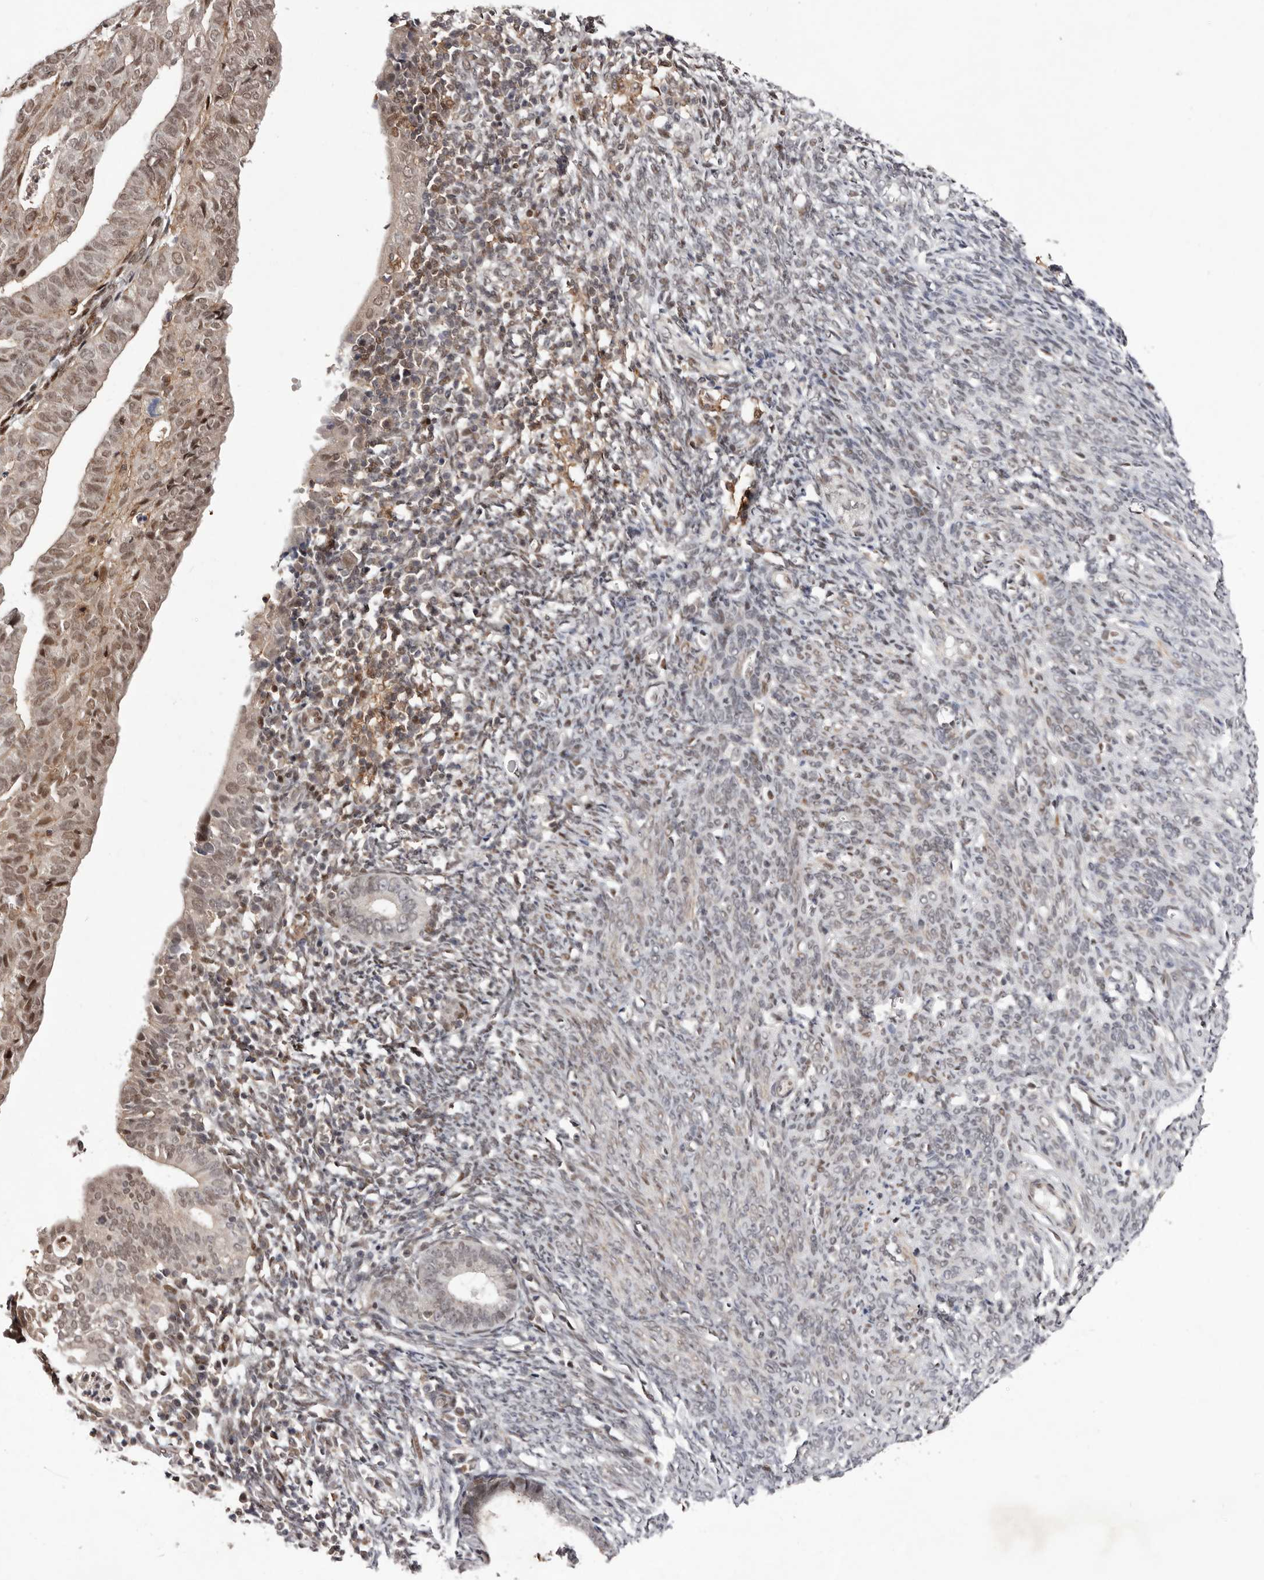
{"staining": {"intensity": "moderate", "quantity": ">75%", "location": "nuclear"}, "tissue": "endometrial cancer", "cell_type": "Tumor cells", "image_type": "cancer", "snomed": [{"axis": "morphology", "description": "Adenocarcinoma, NOS"}, {"axis": "topography", "description": "Uterus"}], "caption": "Protein expression analysis of human adenocarcinoma (endometrial) reveals moderate nuclear expression in about >75% of tumor cells. (brown staining indicates protein expression, while blue staining denotes nuclei).", "gene": "FBXO5", "patient": {"sex": "female", "age": 77}}